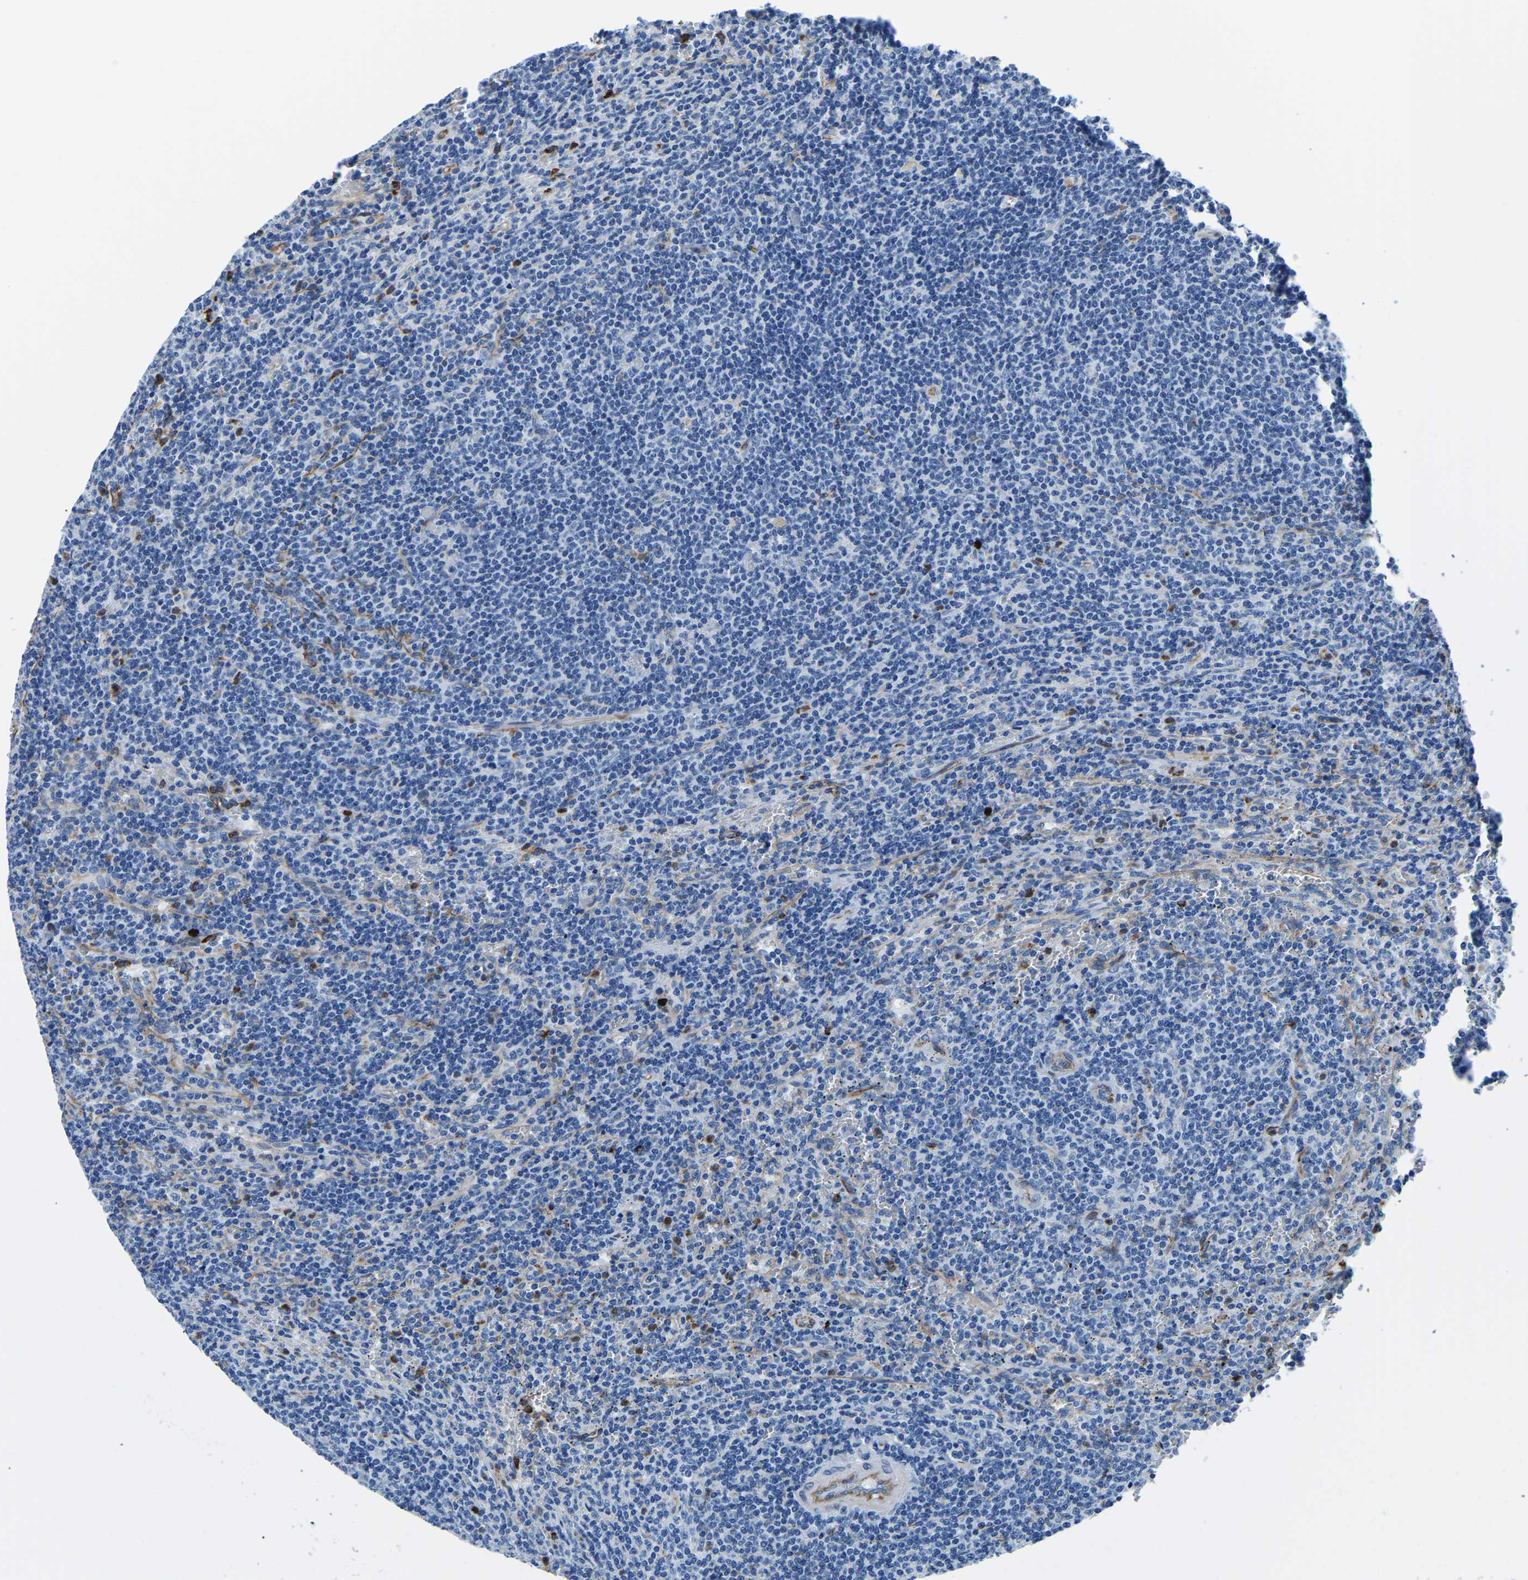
{"staining": {"intensity": "negative", "quantity": "none", "location": "none"}, "tissue": "lymphoma", "cell_type": "Tumor cells", "image_type": "cancer", "snomed": [{"axis": "morphology", "description": "Malignant lymphoma, non-Hodgkin's type, Low grade"}, {"axis": "topography", "description": "Spleen"}], "caption": "Tumor cells are negative for brown protein staining in low-grade malignant lymphoma, non-Hodgkin's type.", "gene": "MS4A3", "patient": {"sex": "female", "age": 50}}